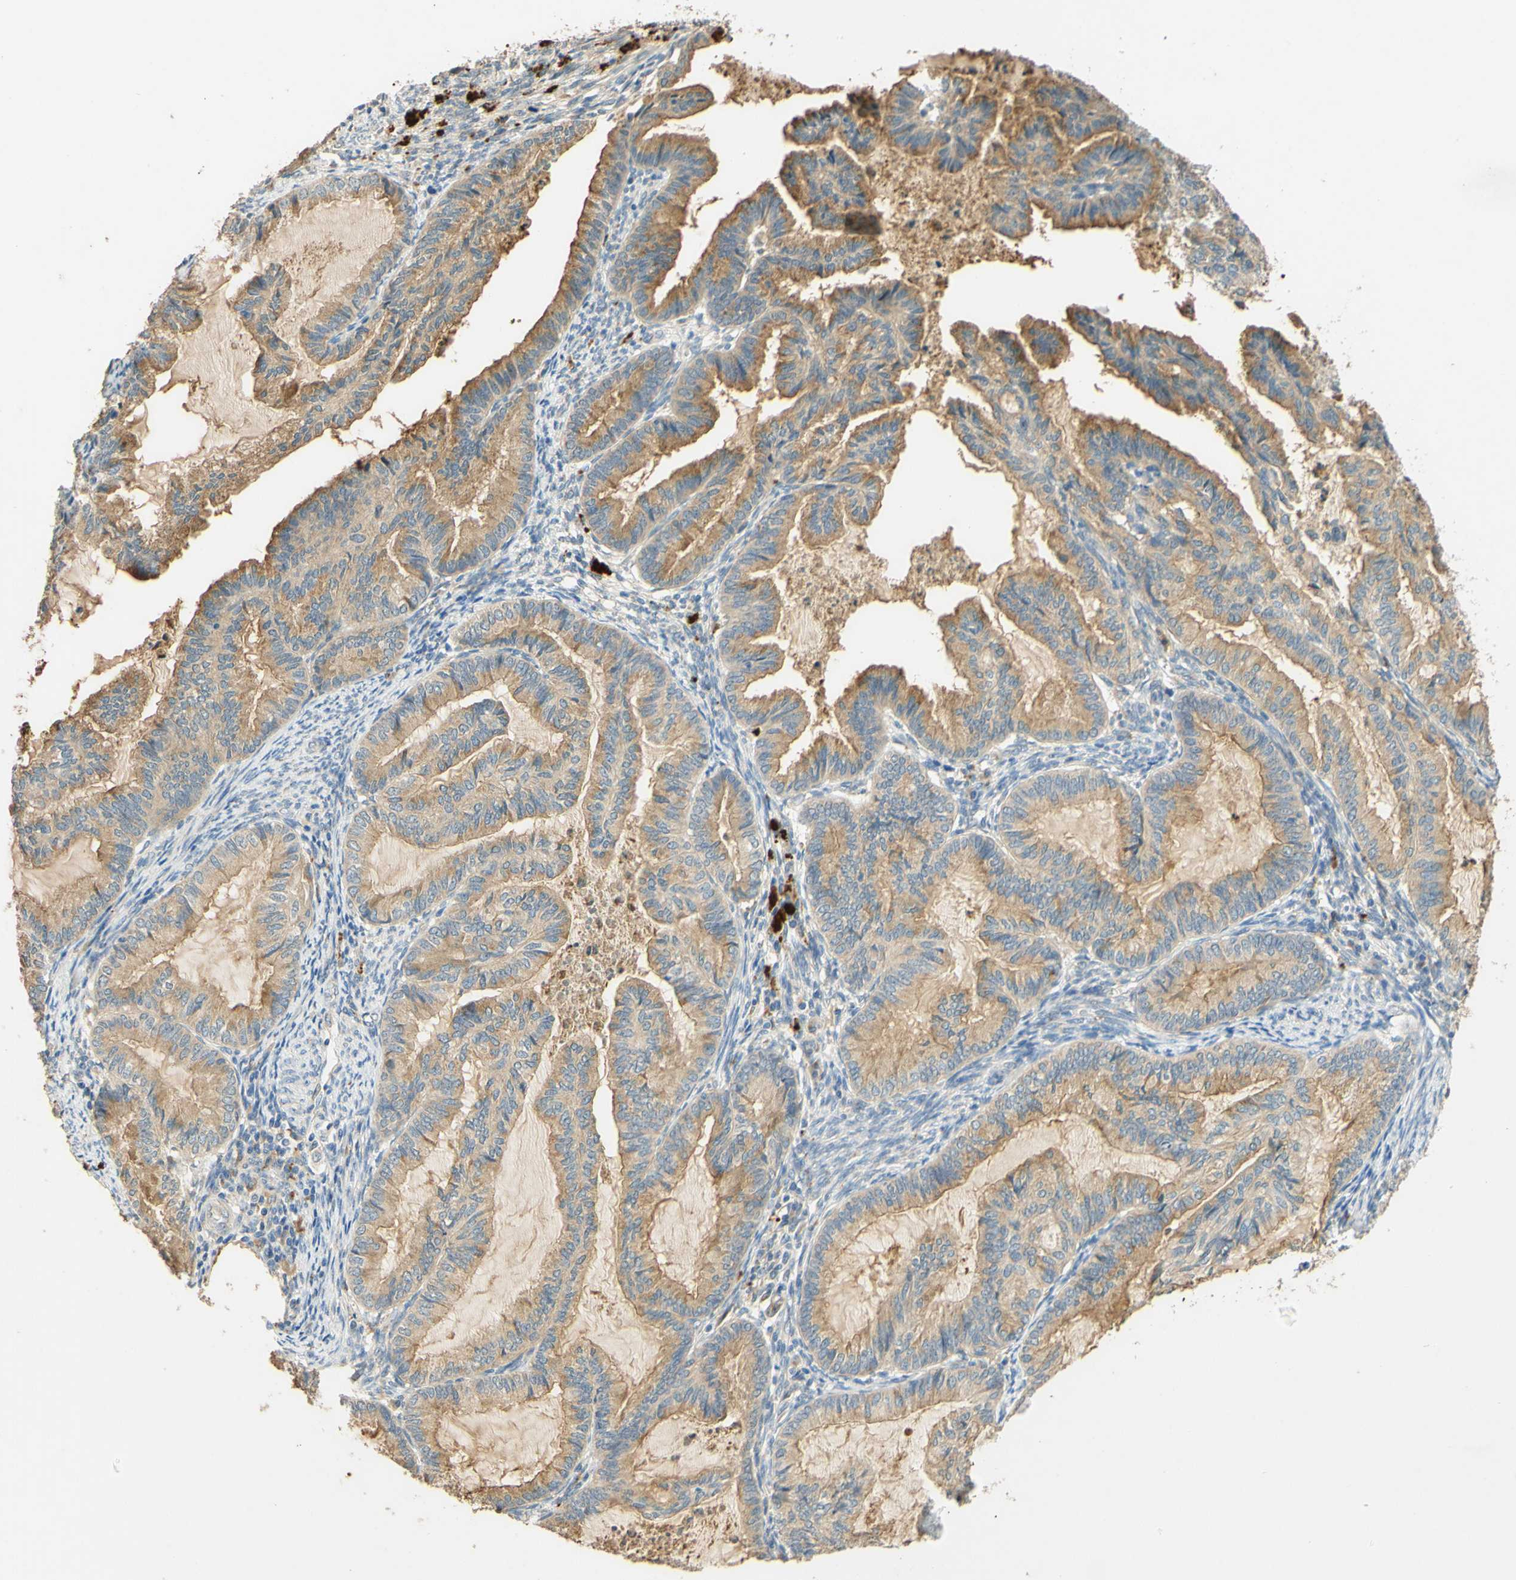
{"staining": {"intensity": "moderate", "quantity": ">75%", "location": "cytoplasmic/membranous"}, "tissue": "cervical cancer", "cell_type": "Tumor cells", "image_type": "cancer", "snomed": [{"axis": "morphology", "description": "Normal tissue, NOS"}, {"axis": "morphology", "description": "Adenocarcinoma, NOS"}, {"axis": "topography", "description": "Cervix"}, {"axis": "topography", "description": "Endometrium"}], "caption": "Brown immunohistochemical staining in human cervical adenocarcinoma shows moderate cytoplasmic/membranous expression in approximately >75% of tumor cells. (DAB = brown stain, brightfield microscopy at high magnification).", "gene": "ENTREP2", "patient": {"sex": "female", "age": 86}}